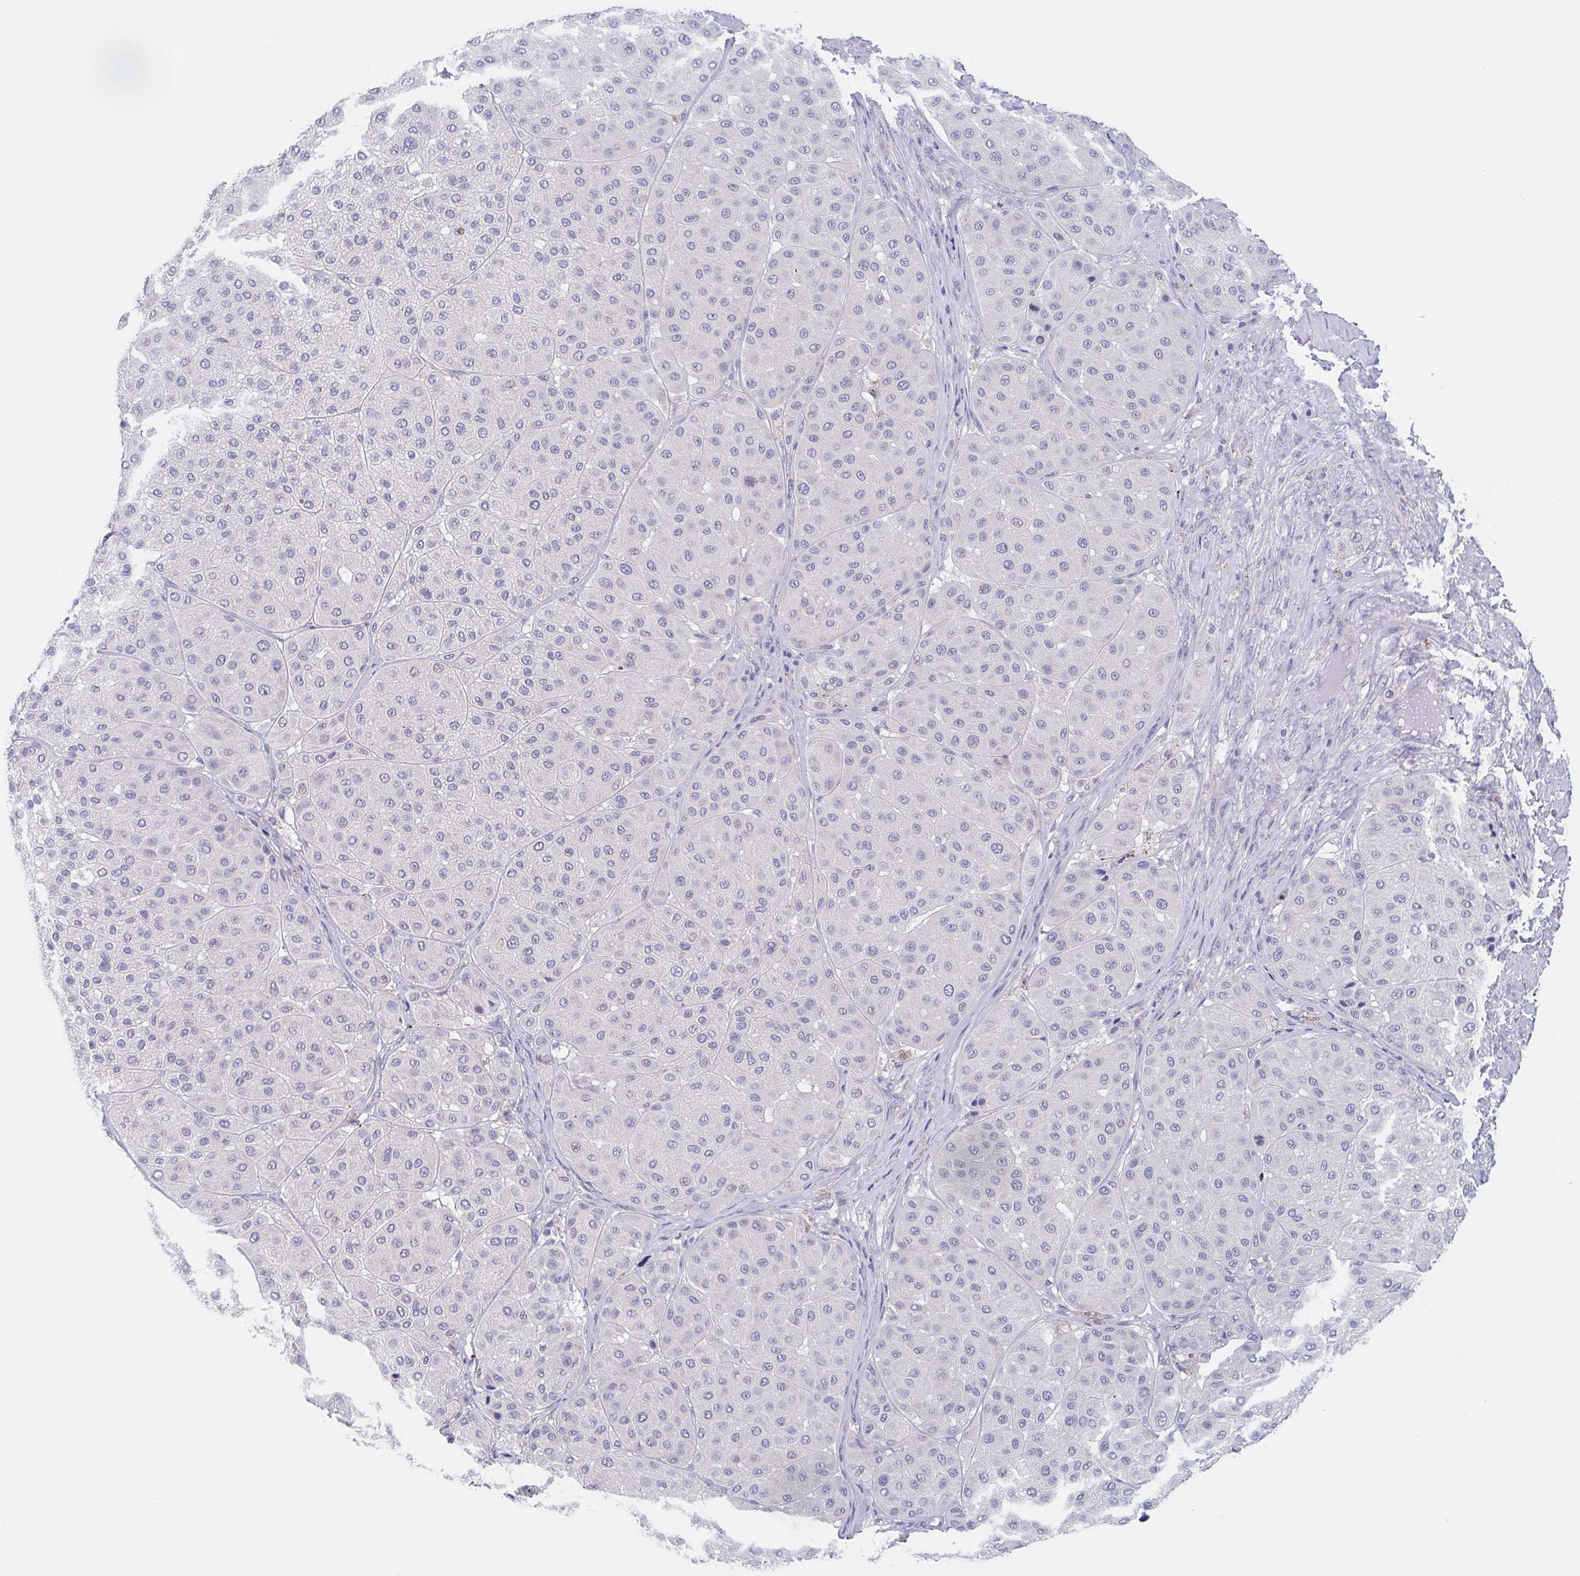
{"staining": {"intensity": "negative", "quantity": "none", "location": "none"}, "tissue": "melanoma", "cell_type": "Tumor cells", "image_type": "cancer", "snomed": [{"axis": "morphology", "description": "Malignant melanoma, Metastatic site"}, {"axis": "topography", "description": "Smooth muscle"}], "caption": "A high-resolution image shows immunohistochemistry (IHC) staining of melanoma, which shows no significant positivity in tumor cells. (Stains: DAB (3,3'-diaminobenzidine) immunohistochemistry with hematoxylin counter stain, Microscopy: brightfield microscopy at high magnification).", "gene": "CHMP5", "patient": {"sex": "male", "age": 41}}